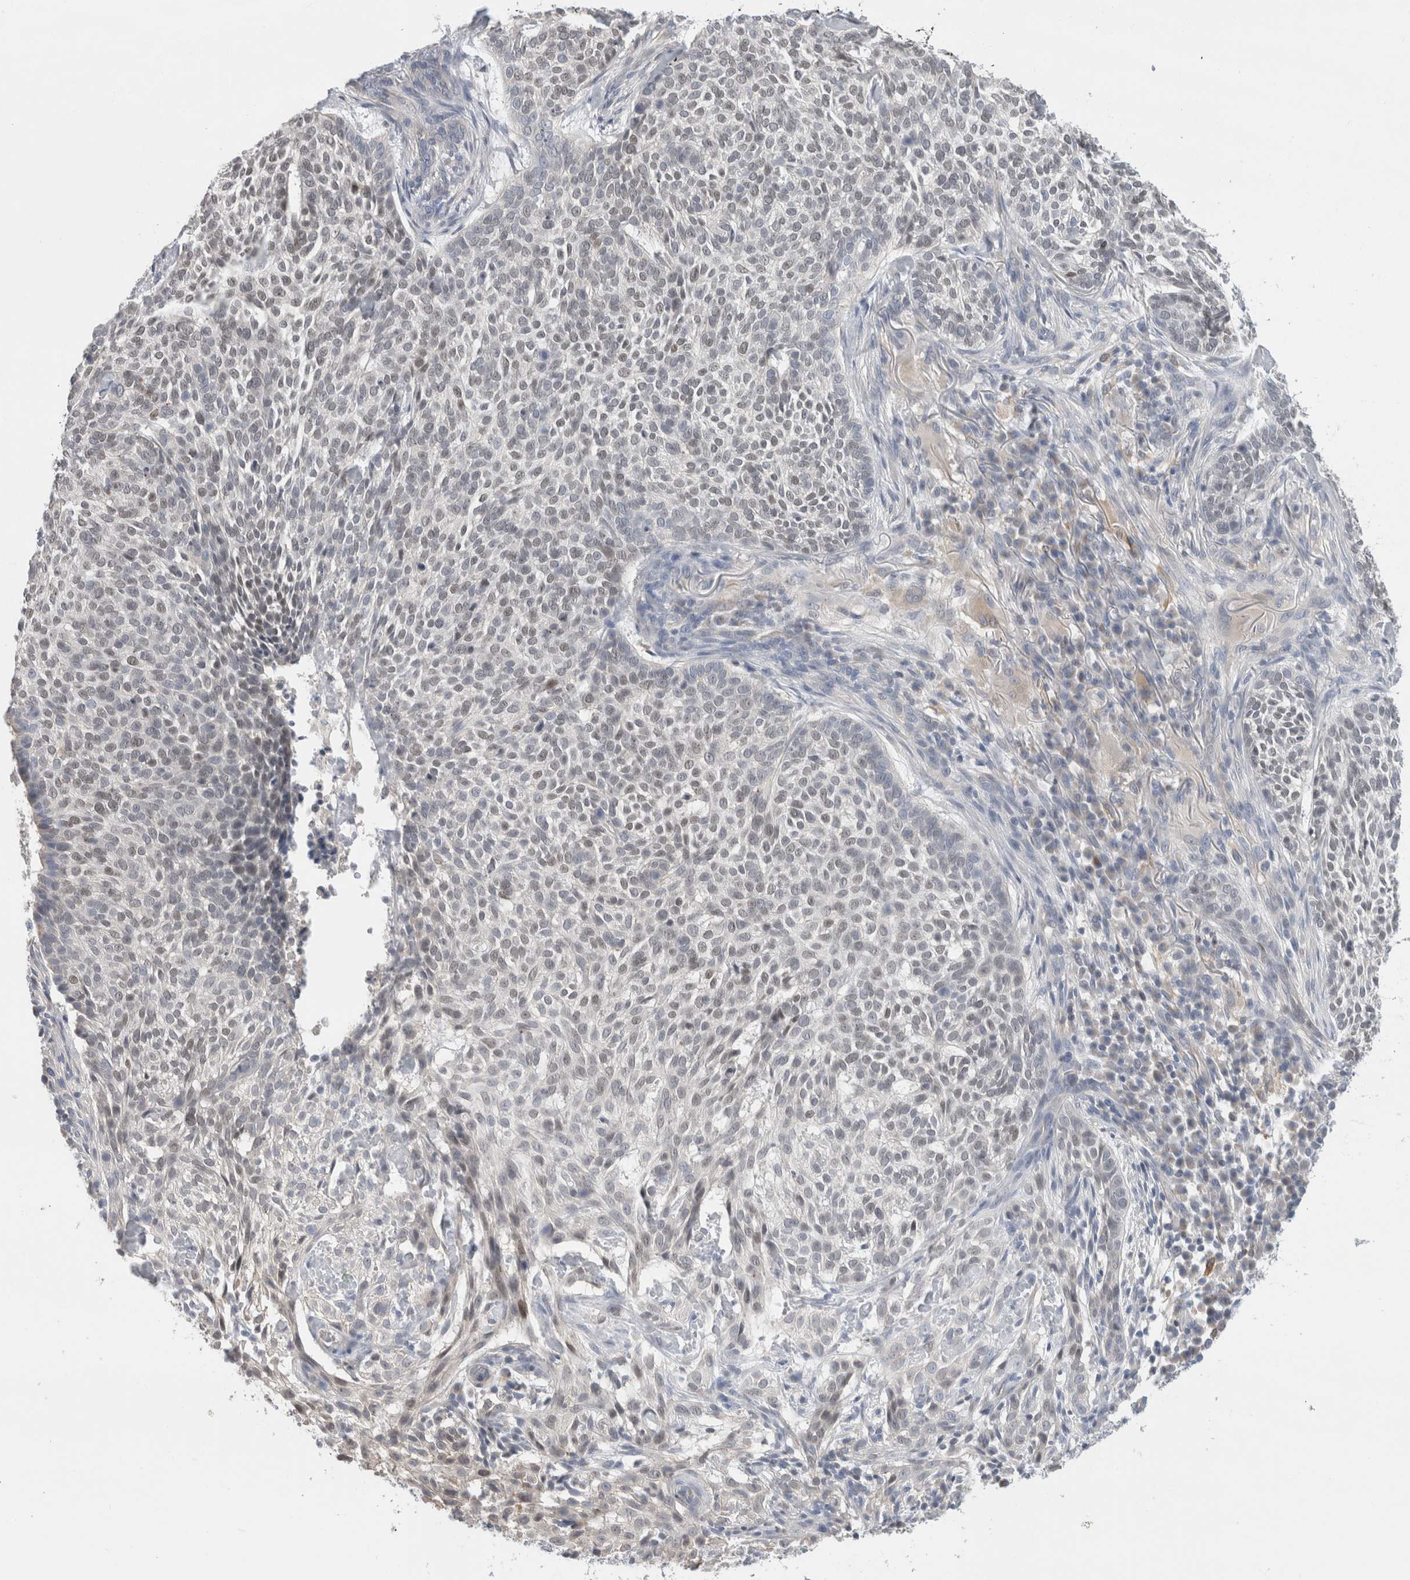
{"staining": {"intensity": "weak", "quantity": "<25%", "location": "nuclear"}, "tissue": "skin cancer", "cell_type": "Tumor cells", "image_type": "cancer", "snomed": [{"axis": "morphology", "description": "Basal cell carcinoma"}, {"axis": "topography", "description": "Skin"}], "caption": "A histopathology image of skin cancer stained for a protein shows no brown staining in tumor cells.", "gene": "SYTL5", "patient": {"sex": "female", "age": 64}}